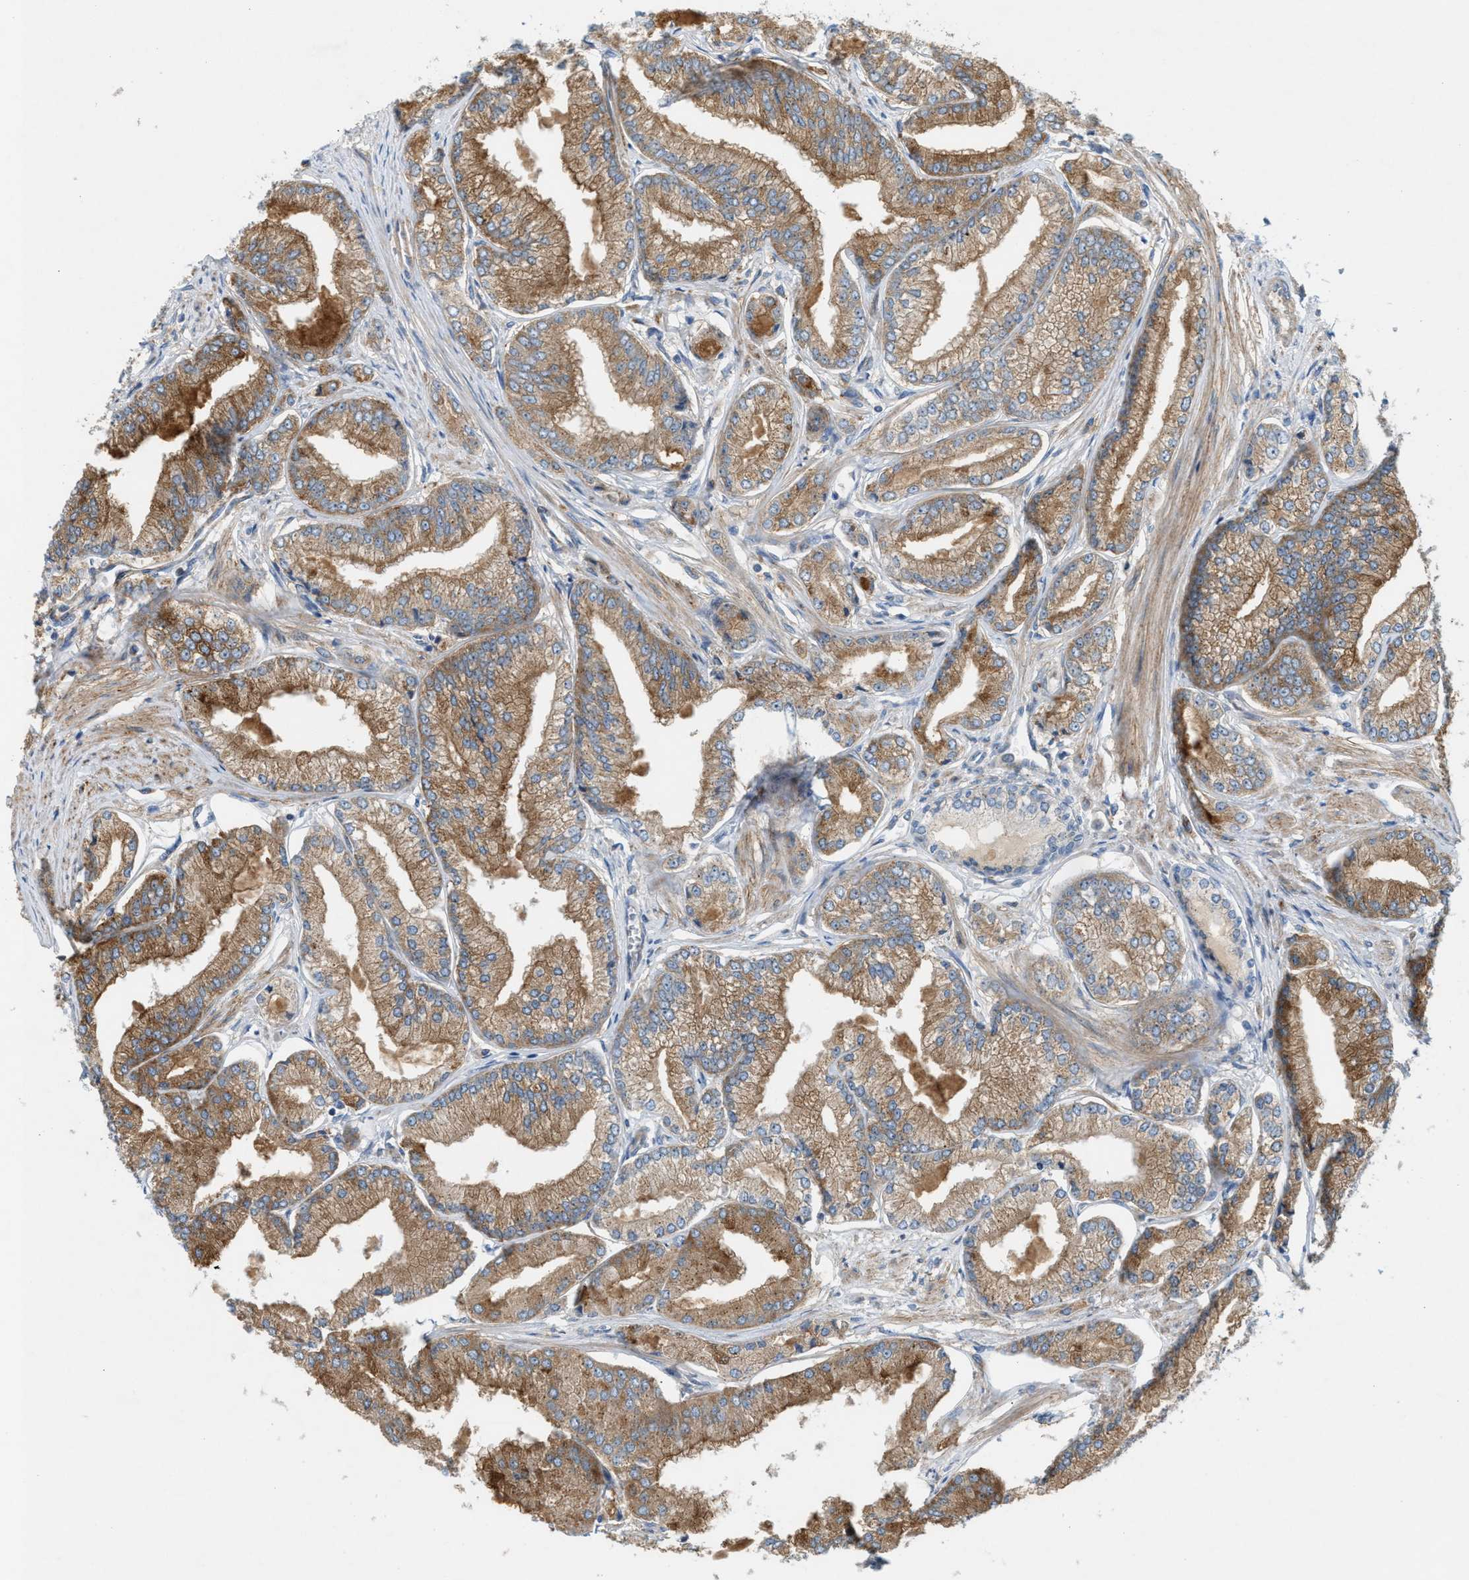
{"staining": {"intensity": "moderate", "quantity": ">75%", "location": "cytoplasmic/membranous"}, "tissue": "prostate cancer", "cell_type": "Tumor cells", "image_type": "cancer", "snomed": [{"axis": "morphology", "description": "Adenocarcinoma, Low grade"}, {"axis": "topography", "description": "Prostate"}], "caption": "There is medium levels of moderate cytoplasmic/membranous expression in tumor cells of prostate cancer, as demonstrated by immunohistochemical staining (brown color).", "gene": "CYB5D1", "patient": {"sex": "male", "age": 52}}